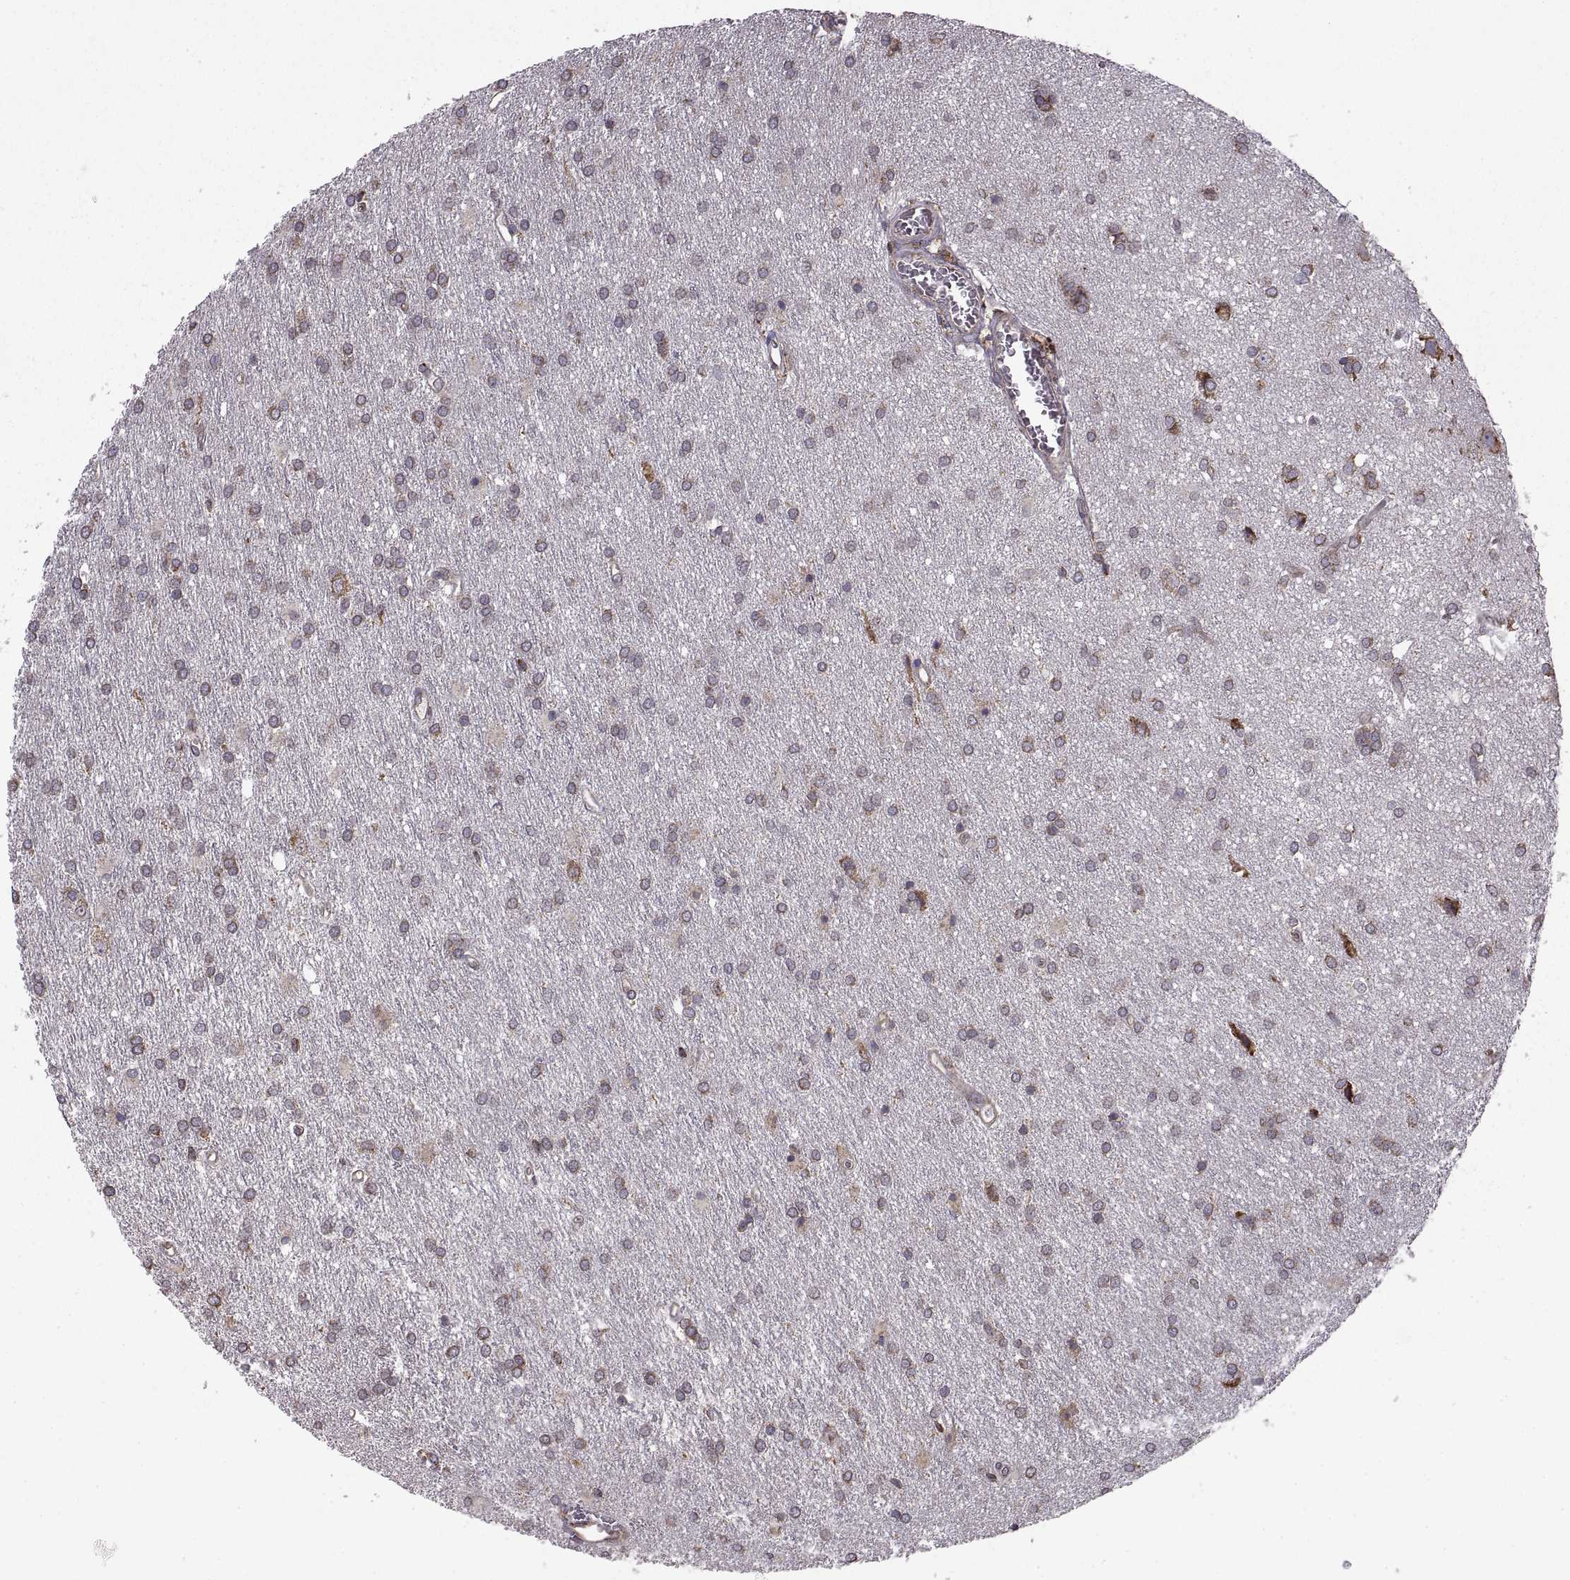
{"staining": {"intensity": "moderate", "quantity": "<25%", "location": "cytoplasmic/membranous"}, "tissue": "glioma", "cell_type": "Tumor cells", "image_type": "cancer", "snomed": [{"axis": "morphology", "description": "Glioma, malignant, Low grade"}, {"axis": "topography", "description": "Brain"}], "caption": "High-power microscopy captured an IHC histopathology image of low-grade glioma (malignant), revealing moderate cytoplasmic/membranous expression in about <25% of tumor cells.", "gene": "PDIA3", "patient": {"sex": "female", "age": 32}}